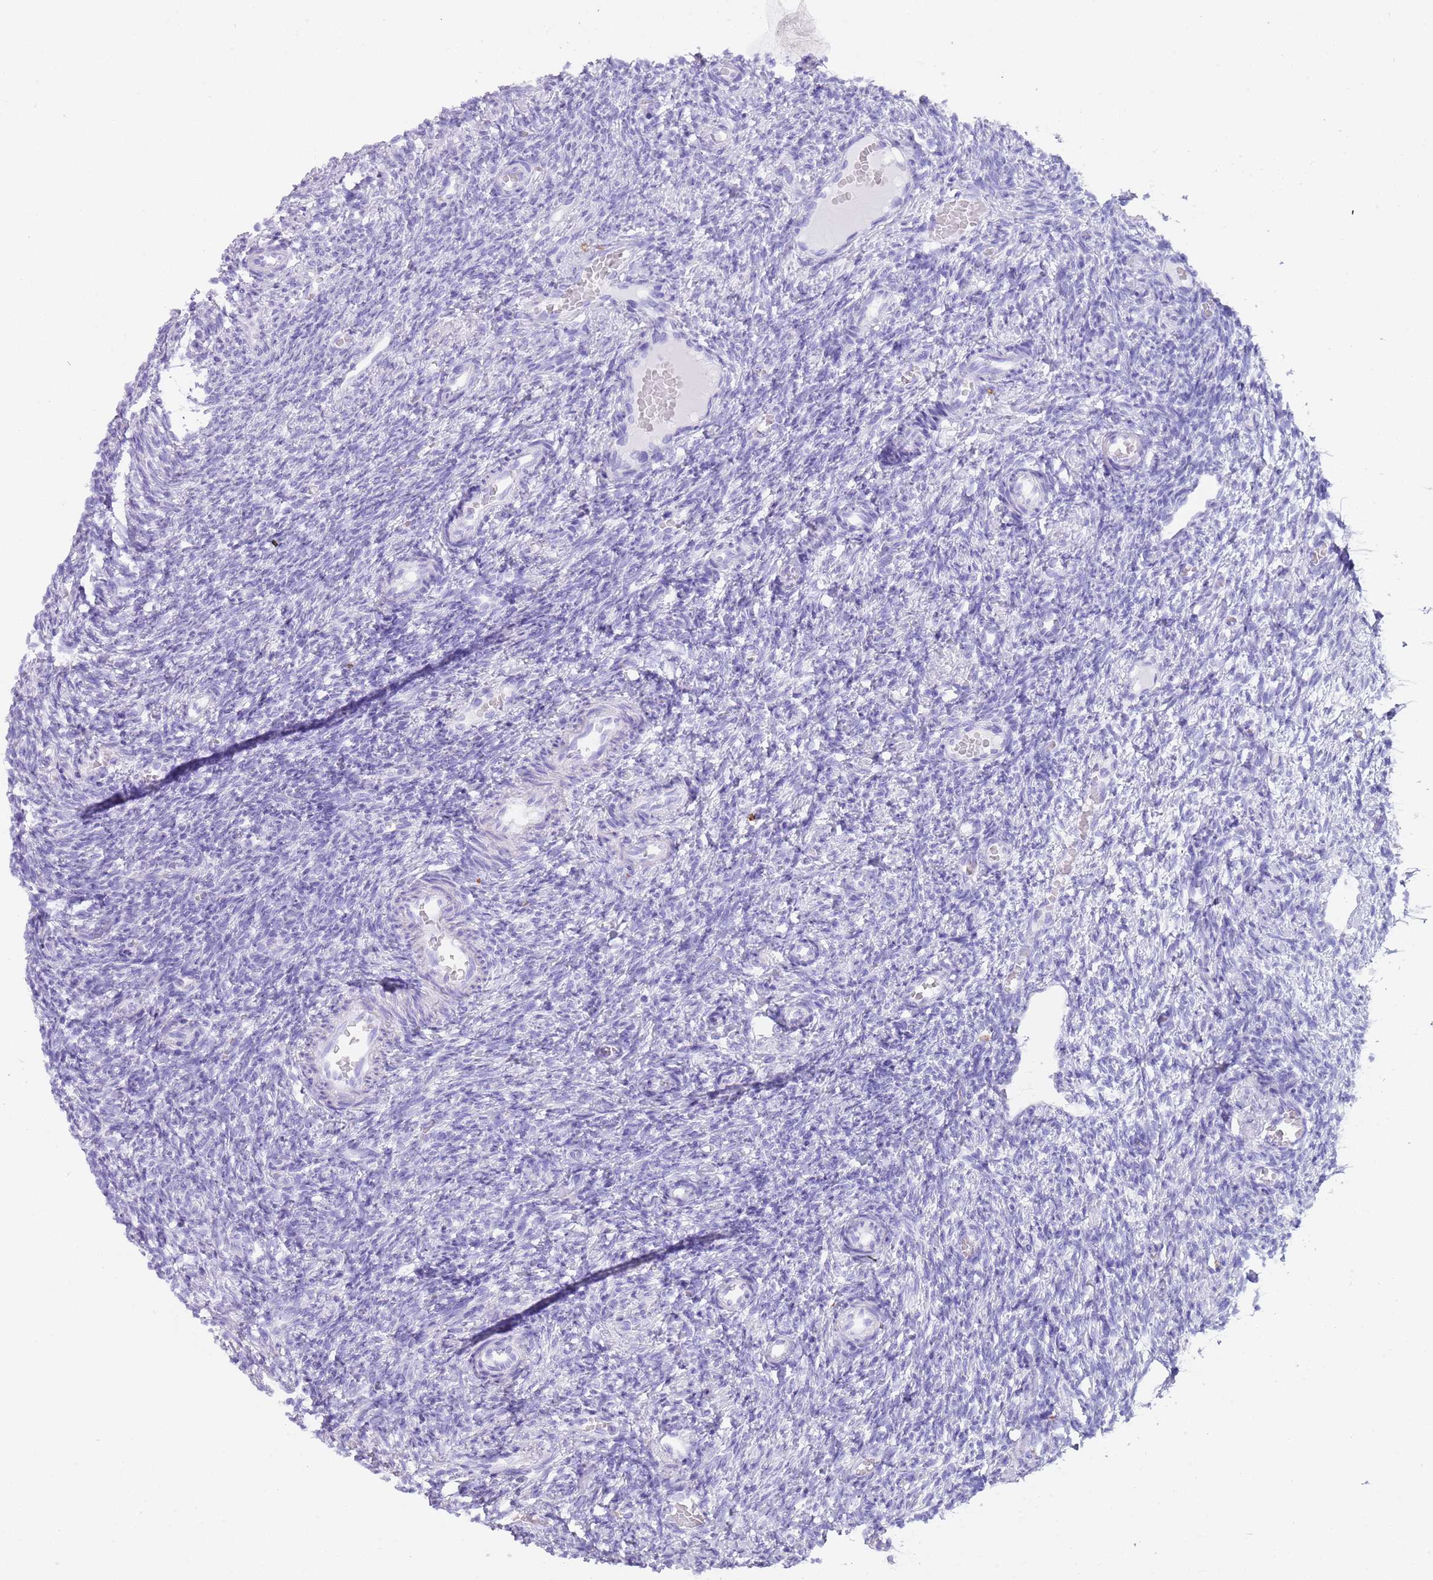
{"staining": {"intensity": "negative", "quantity": "none", "location": "none"}, "tissue": "ovary", "cell_type": "Follicle cells", "image_type": "normal", "snomed": [{"axis": "morphology", "description": "Normal tissue, NOS"}, {"axis": "topography", "description": "Ovary"}], "caption": "Immunohistochemistry of normal ovary shows no positivity in follicle cells. (DAB (3,3'-diaminobenzidine) immunohistochemistry visualized using brightfield microscopy, high magnification).", "gene": "MYADML2", "patient": {"sex": "female", "age": 27}}